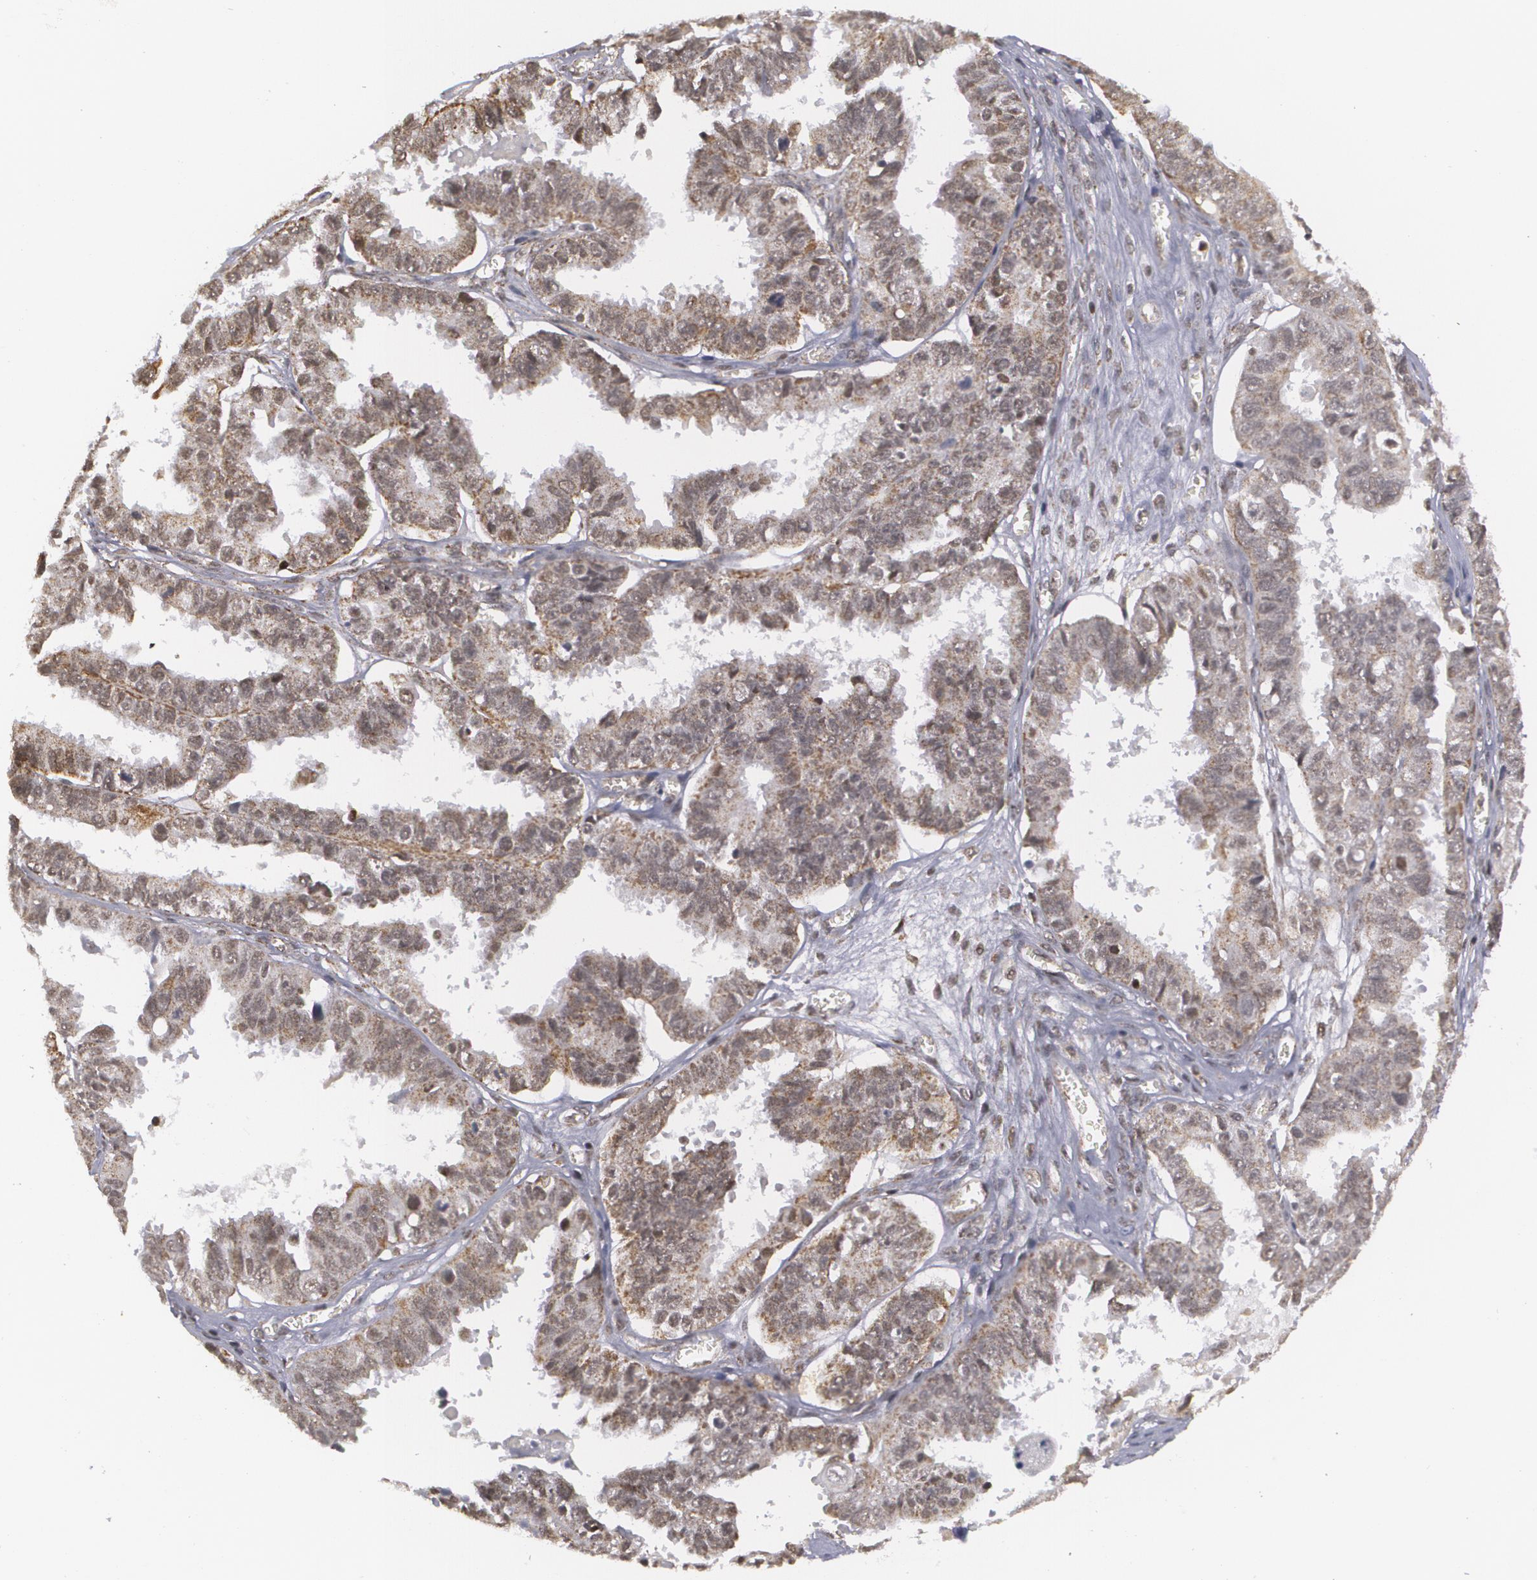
{"staining": {"intensity": "weak", "quantity": ">75%", "location": "nuclear"}, "tissue": "ovarian cancer", "cell_type": "Tumor cells", "image_type": "cancer", "snomed": [{"axis": "morphology", "description": "Carcinoma, endometroid"}, {"axis": "topography", "description": "Ovary"}], "caption": "Immunohistochemistry micrograph of human ovarian endometroid carcinoma stained for a protein (brown), which reveals low levels of weak nuclear expression in approximately >75% of tumor cells.", "gene": "MXD1", "patient": {"sex": "female", "age": 85}}